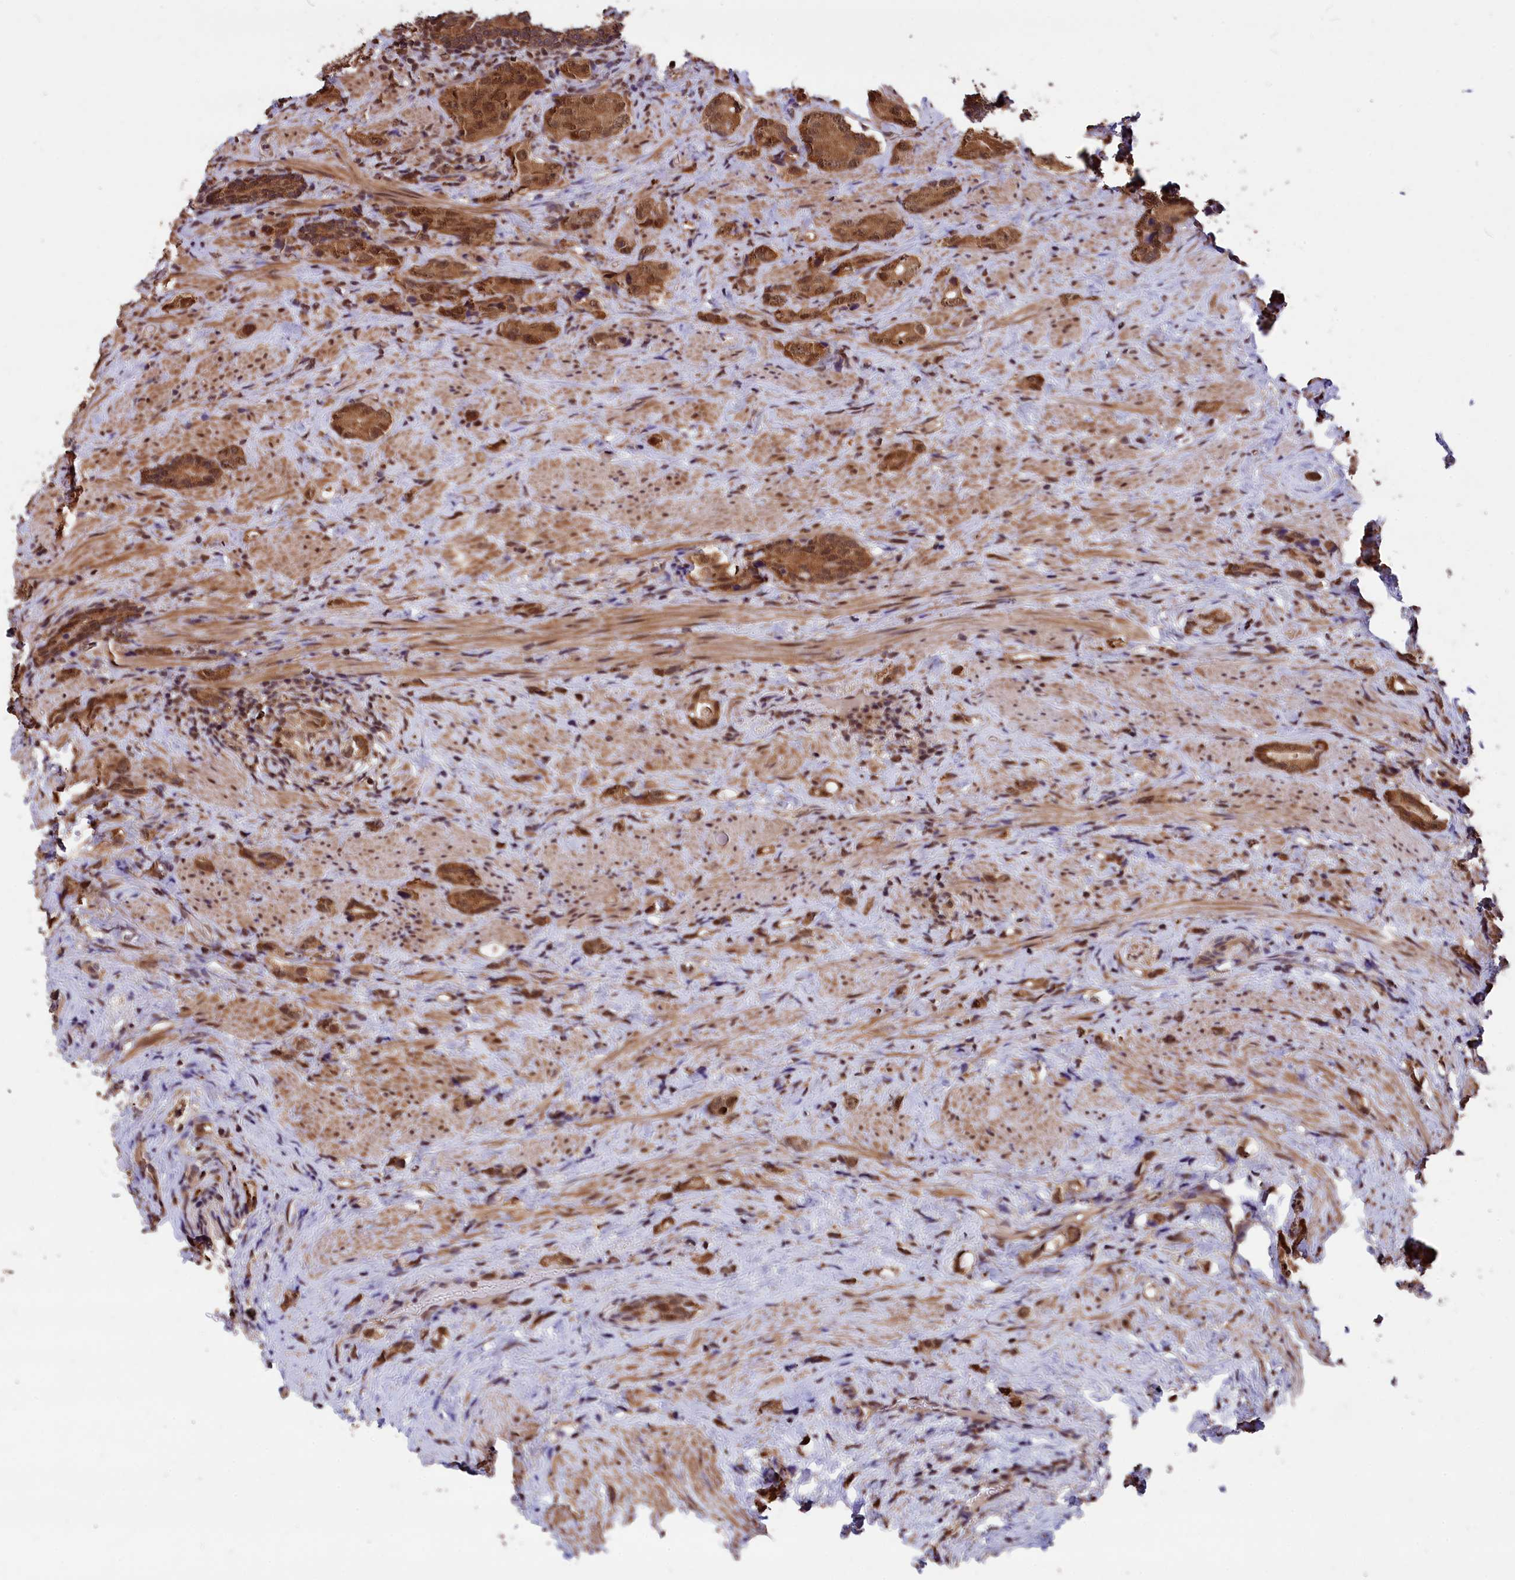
{"staining": {"intensity": "moderate", "quantity": ">75%", "location": "cytoplasmic/membranous,nuclear"}, "tissue": "prostate cancer", "cell_type": "Tumor cells", "image_type": "cancer", "snomed": [{"axis": "morphology", "description": "Adenocarcinoma, High grade"}, {"axis": "topography", "description": "Prostate"}], "caption": "Protein analysis of prostate adenocarcinoma (high-grade) tissue shows moderate cytoplasmic/membranous and nuclear expression in approximately >75% of tumor cells.", "gene": "ADRM1", "patient": {"sex": "male", "age": 63}}